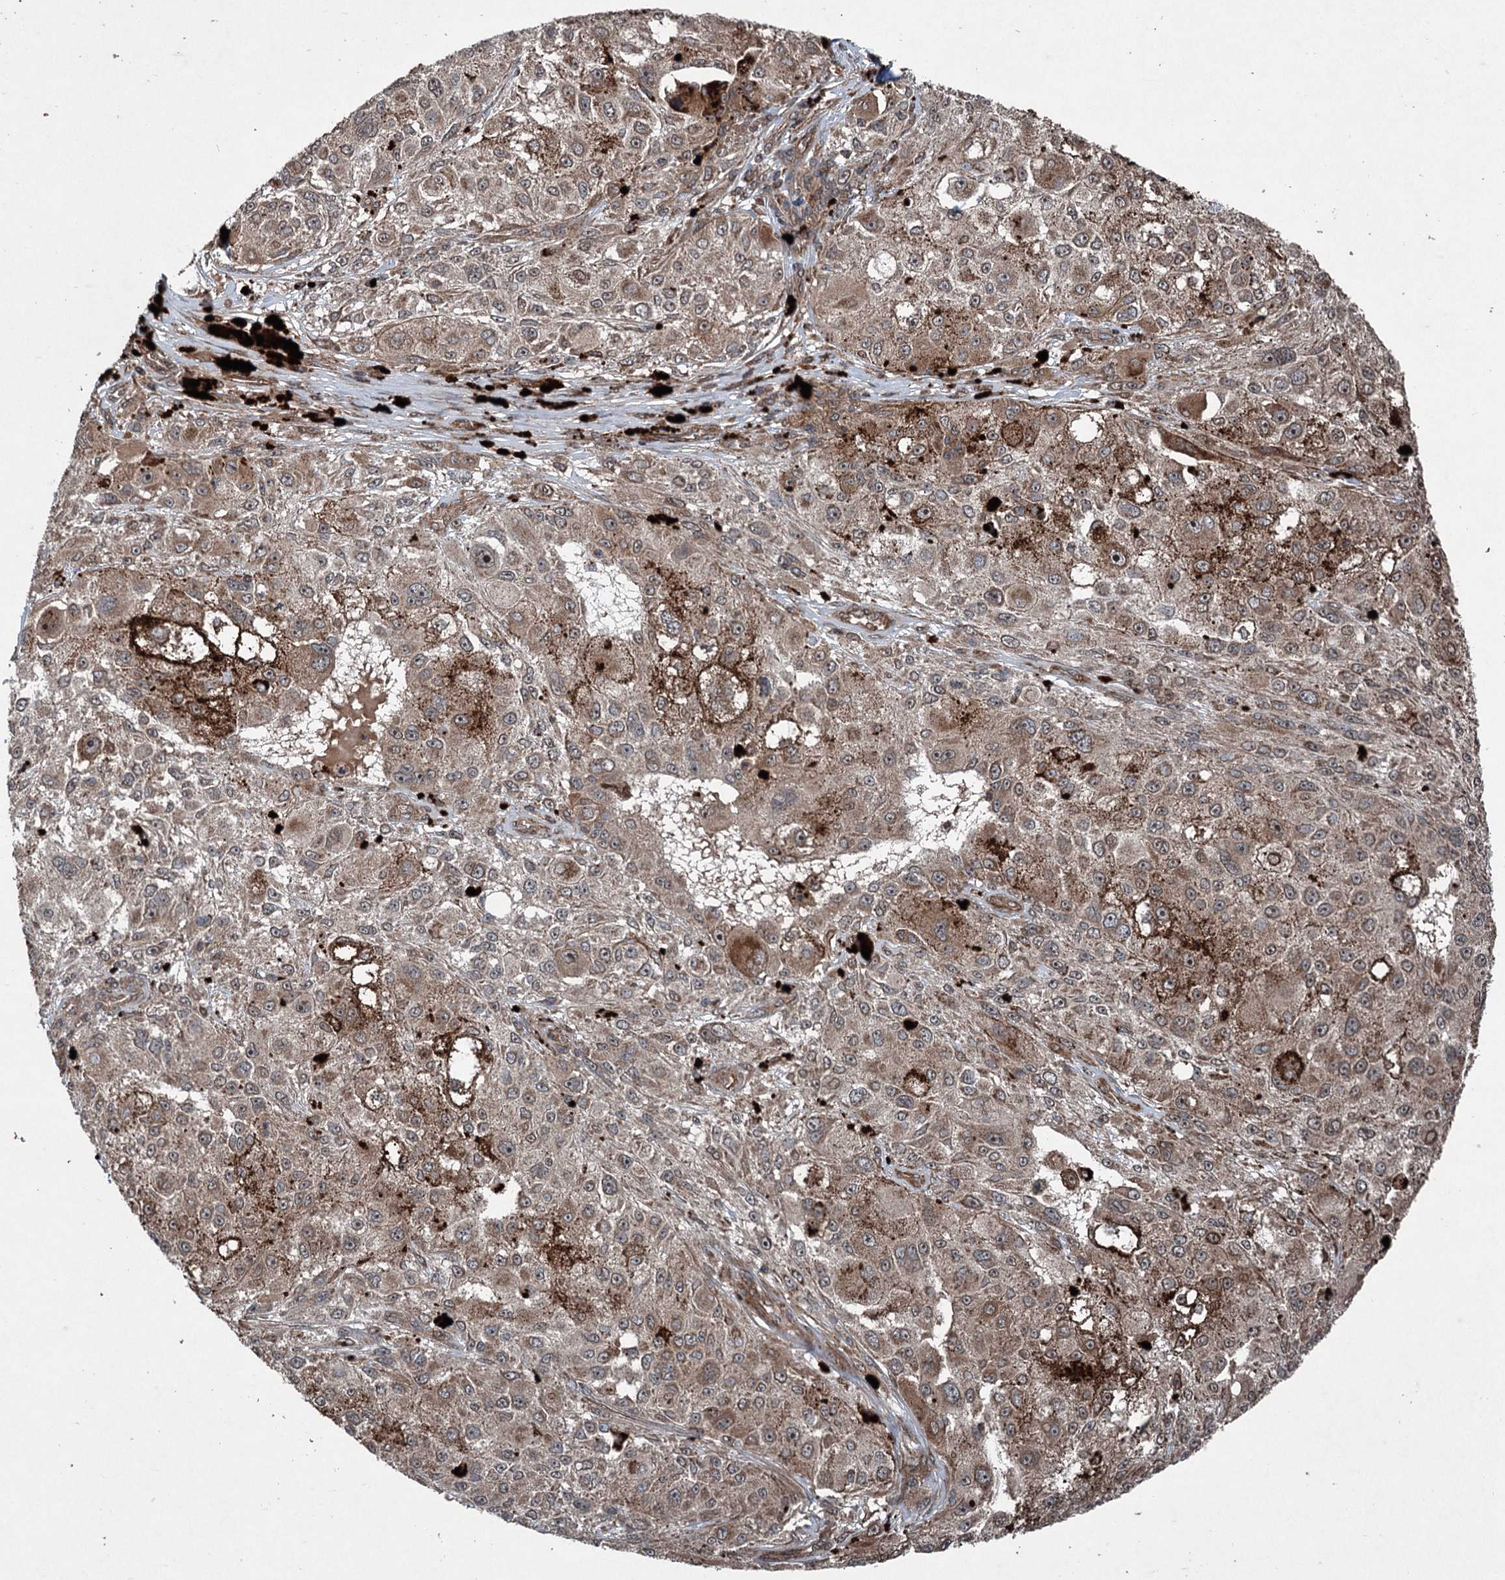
{"staining": {"intensity": "moderate", "quantity": ">75%", "location": "cytoplasmic/membranous"}, "tissue": "melanoma", "cell_type": "Tumor cells", "image_type": "cancer", "snomed": [{"axis": "morphology", "description": "Necrosis, NOS"}, {"axis": "morphology", "description": "Malignant melanoma, NOS"}, {"axis": "topography", "description": "Skin"}], "caption": "Moderate cytoplasmic/membranous protein staining is seen in about >75% of tumor cells in malignant melanoma.", "gene": "ALAS1", "patient": {"sex": "female", "age": 87}}